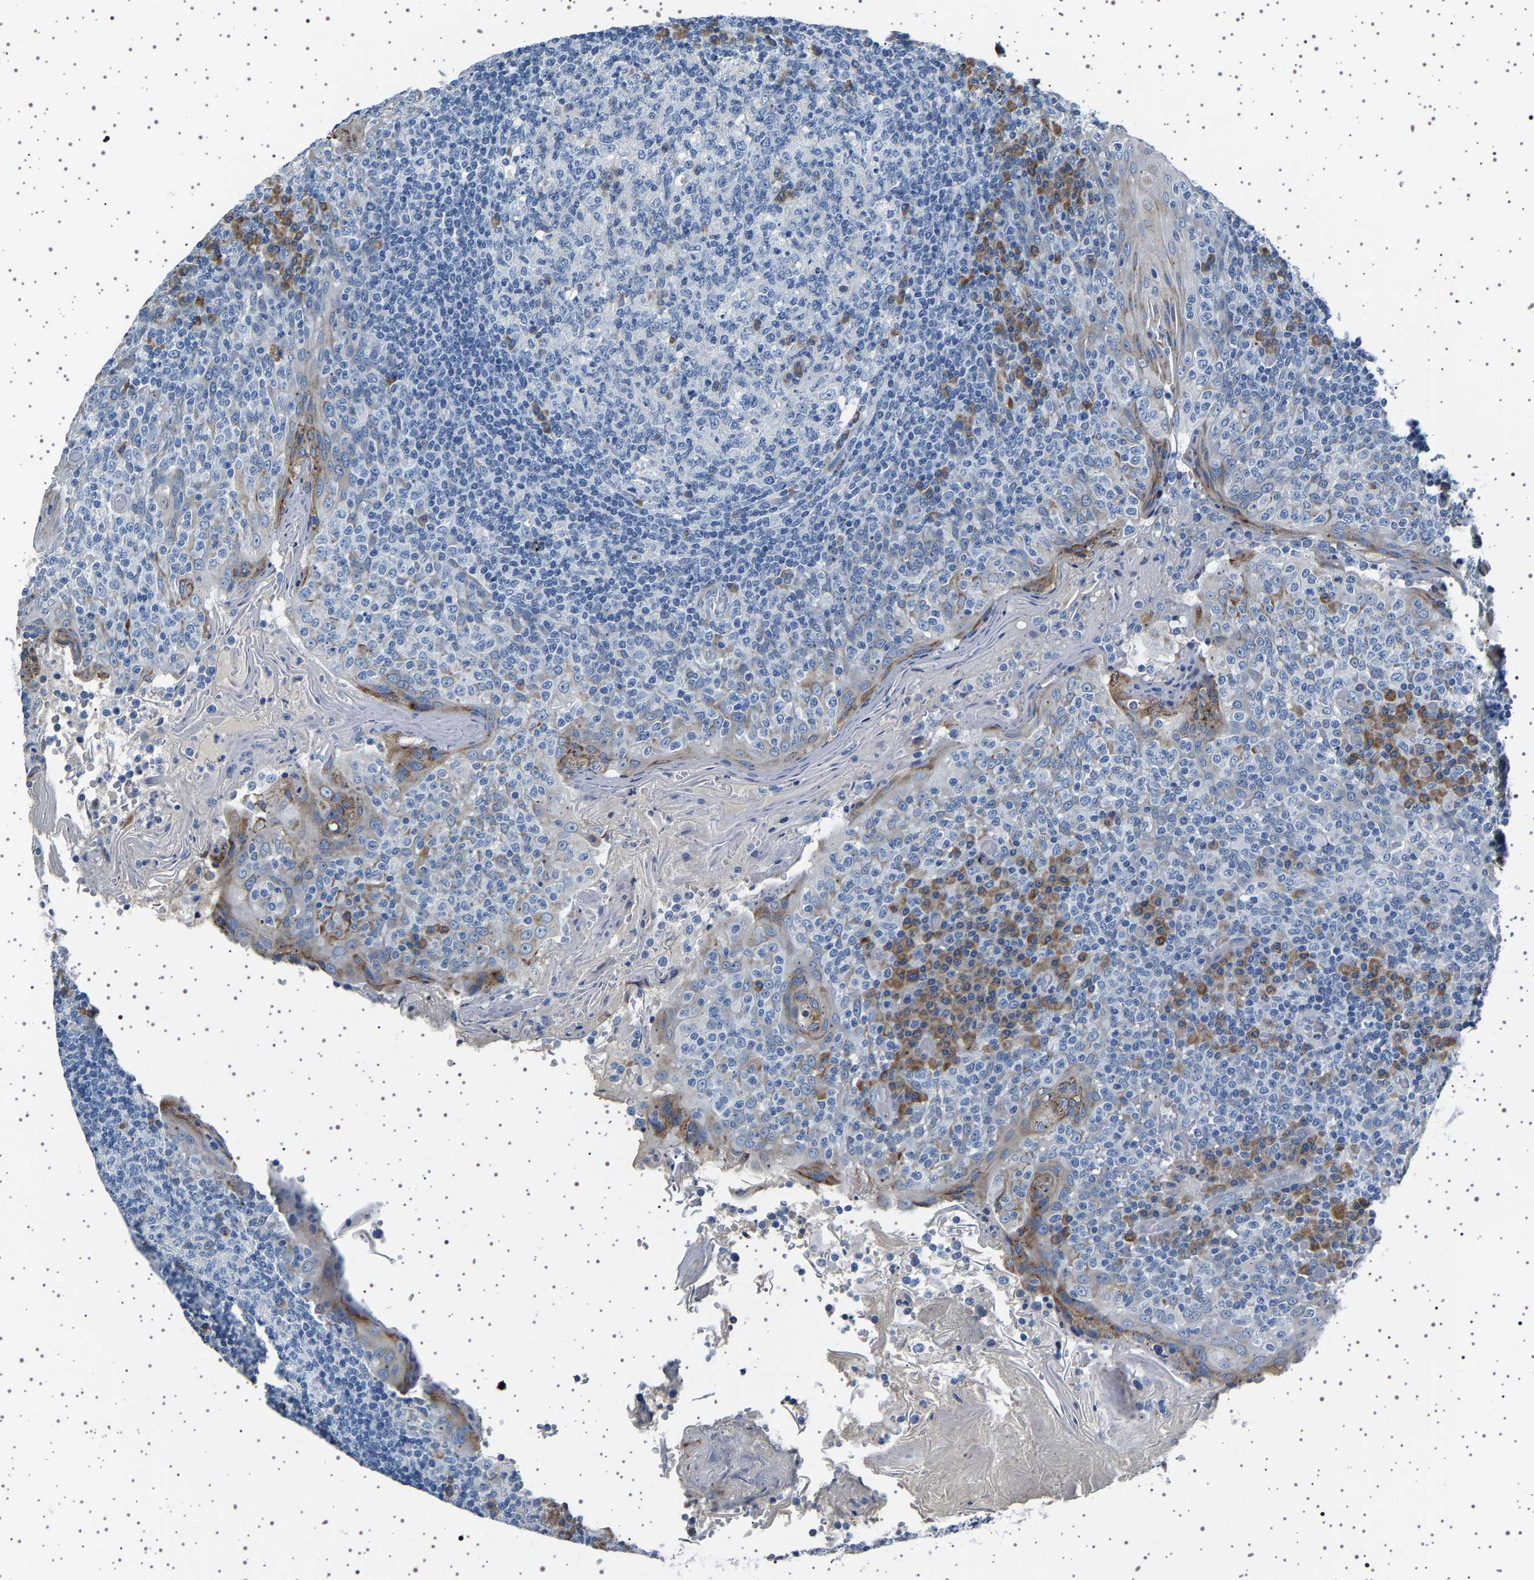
{"staining": {"intensity": "moderate", "quantity": "<25%", "location": "cytoplasmic/membranous"}, "tissue": "tonsil", "cell_type": "Germinal center cells", "image_type": "normal", "snomed": [{"axis": "morphology", "description": "Normal tissue, NOS"}, {"axis": "topography", "description": "Tonsil"}], "caption": "Tonsil stained for a protein demonstrates moderate cytoplasmic/membranous positivity in germinal center cells. The staining was performed using DAB, with brown indicating positive protein expression. Nuclei are stained blue with hematoxylin.", "gene": "FTCD", "patient": {"sex": "female", "age": 19}}